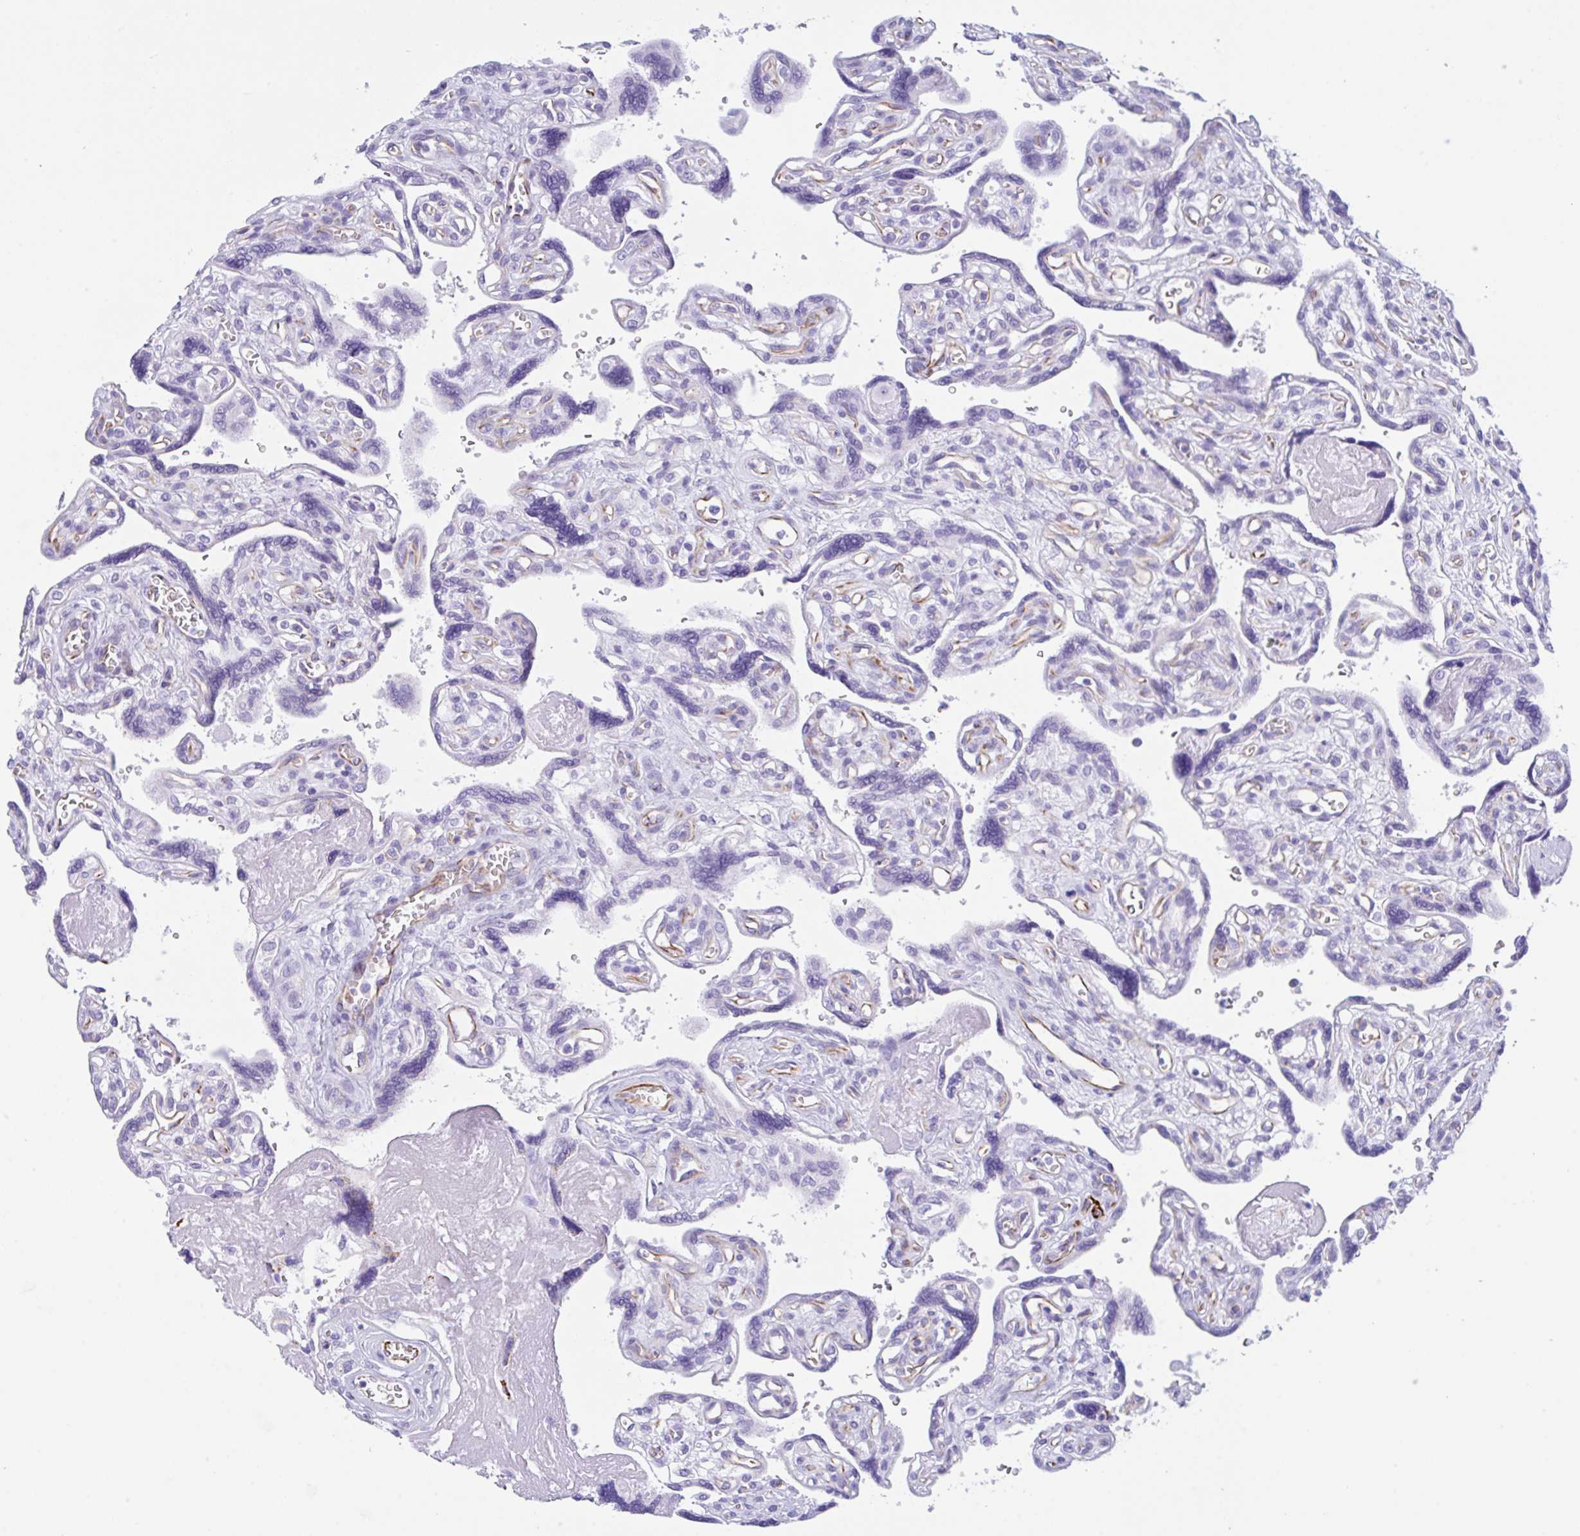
{"staining": {"intensity": "negative", "quantity": "none", "location": "none"}, "tissue": "placenta", "cell_type": "Decidual cells", "image_type": "normal", "snomed": [{"axis": "morphology", "description": "Normal tissue, NOS"}, {"axis": "topography", "description": "Placenta"}], "caption": "Immunohistochemistry (IHC) micrograph of normal placenta: human placenta stained with DAB (3,3'-diaminobenzidine) reveals no significant protein expression in decidual cells.", "gene": "NDUFAF8", "patient": {"sex": "female", "age": 39}}